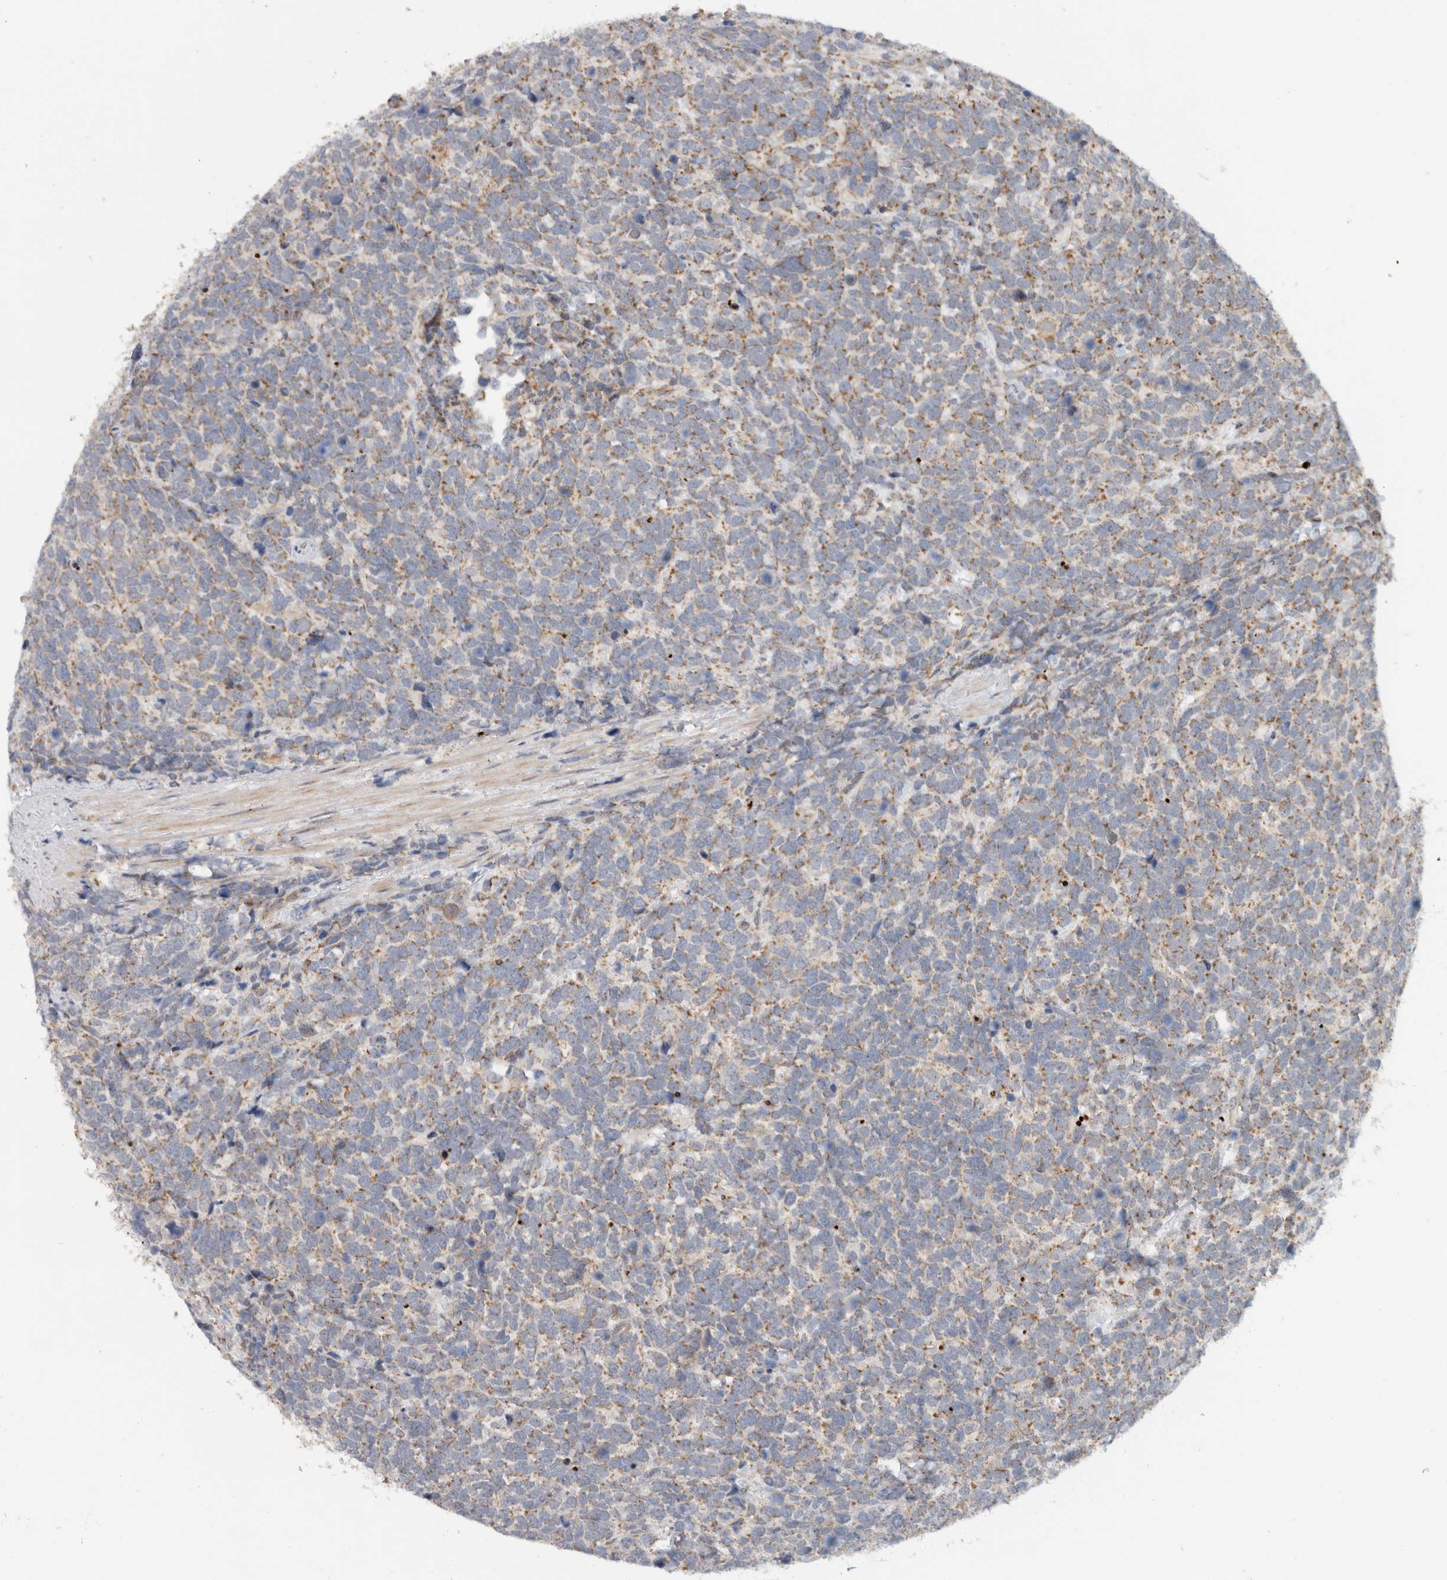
{"staining": {"intensity": "weak", "quantity": ">75%", "location": "cytoplasmic/membranous"}, "tissue": "urothelial cancer", "cell_type": "Tumor cells", "image_type": "cancer", "snomed": [{"axis": "morphology", "description": "Urothelial carcinoma, High grade"}, {"axis": "topography", "description": "Urinary bladder"}], "caption": "Immunohistochemical staining of human high-grade urothelial carcinoma exhibits low levels of weak cytoplasmic/membranous protein positivity in about >75% of tumor cells. (DAB (3,3'-diaminobenzidine) IHC with brightfield microscopy, high magnification).", "gene": "CMC2", "patient": {"sex": "female", "age": 82}}